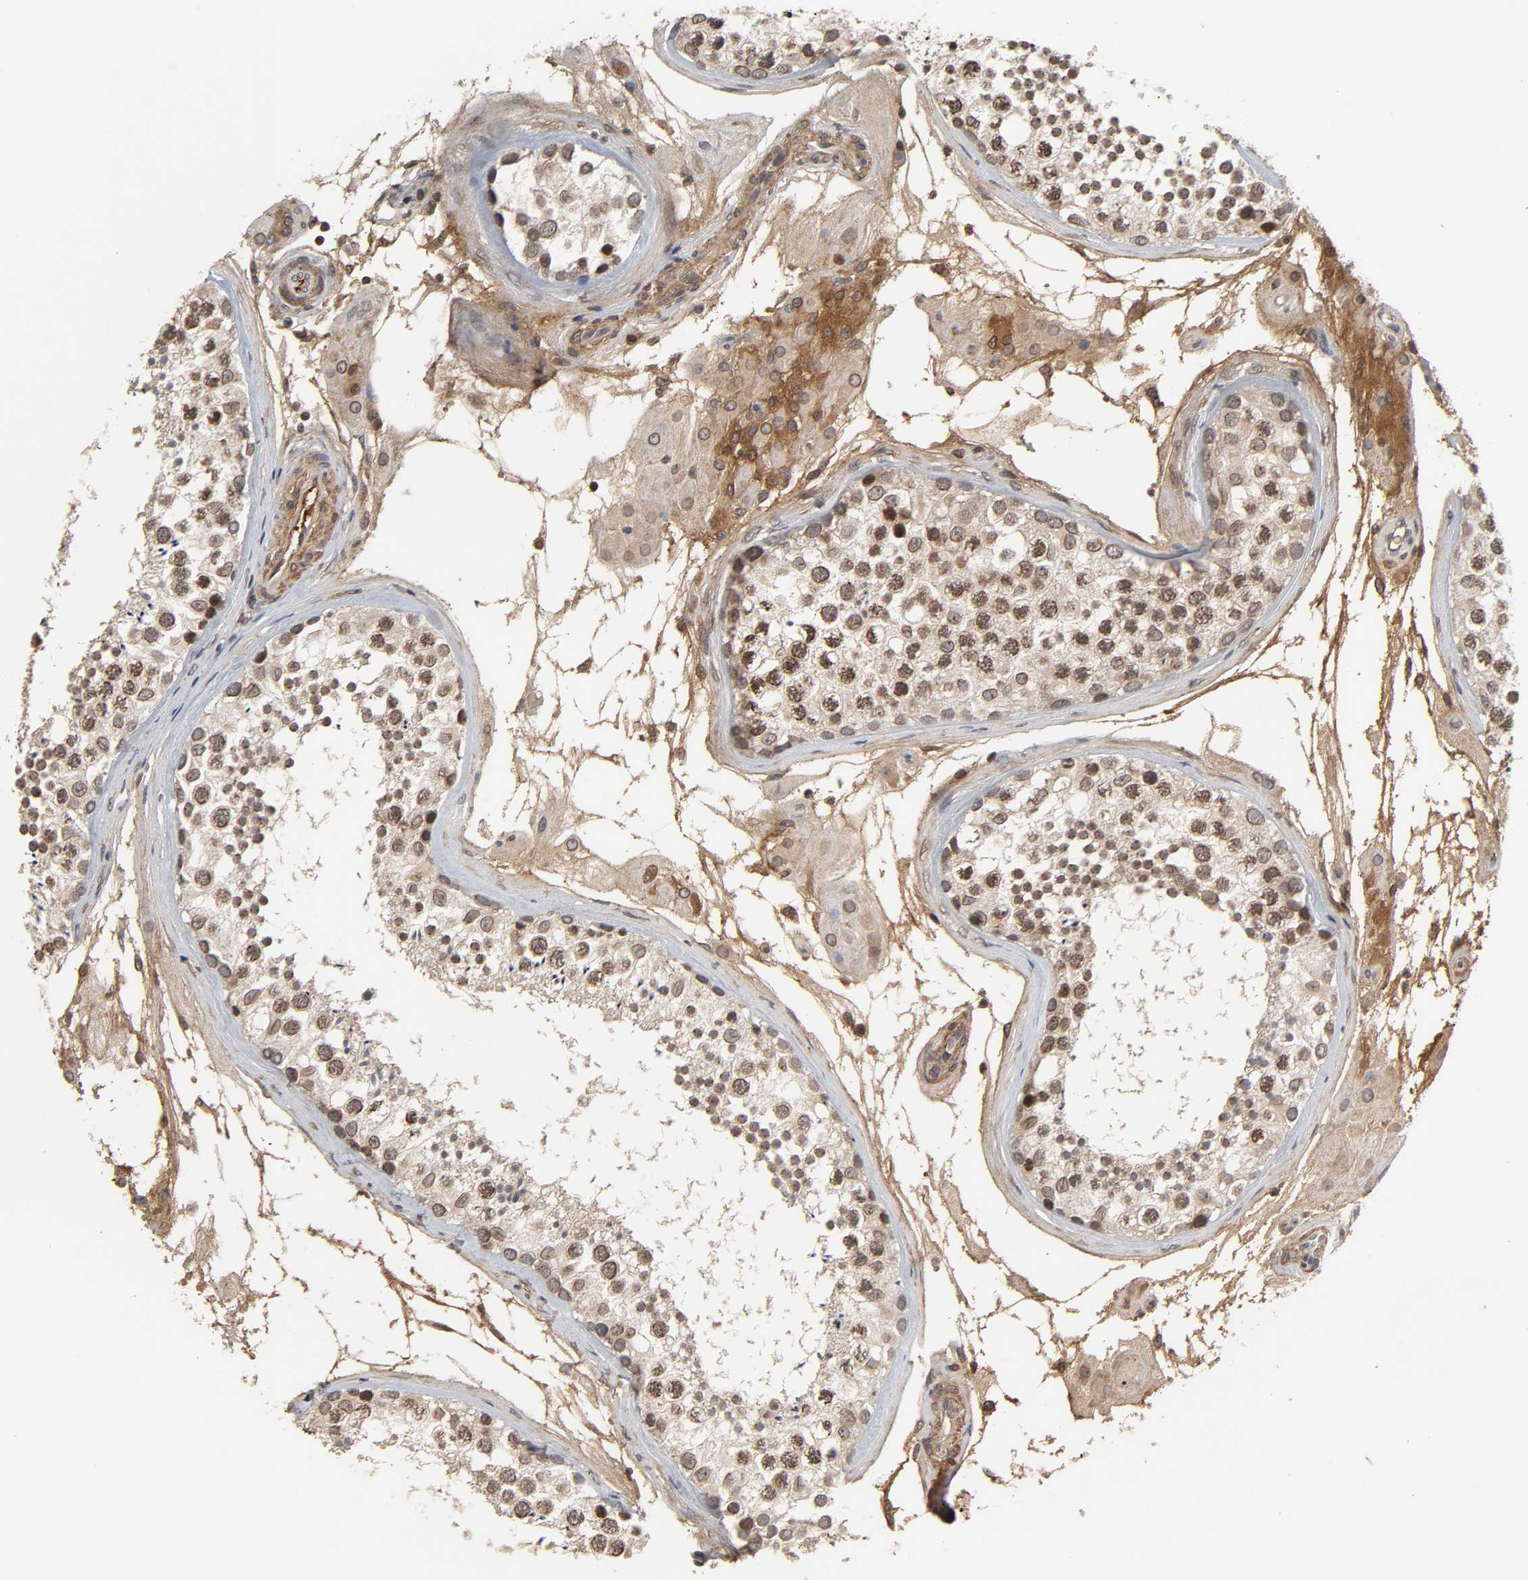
{"staining": {"intensity": "moderate", "quantity": ">75%", "location": "cytoplasmic/membranous,nuclear"}, "tissue": "testis", "cell_type": "Cells in seminiferous ducts", "image_type": "normal", "snomed": [{"axis": "morphology", "description": "Normal tissue, NOS"}, {"axis": "topography", "description": "Testis"}], "caption": "DAB (3,3'-diaminobenzidine) immunohistochemical staining of unremarkable testis demonstrates moderate cytoplasmic/membranous,nuclear protein positivity in about >75% of cells in seminiferous ducts.", "gene": "CPN2", "patient": {"sex": "male", "age": 46}}